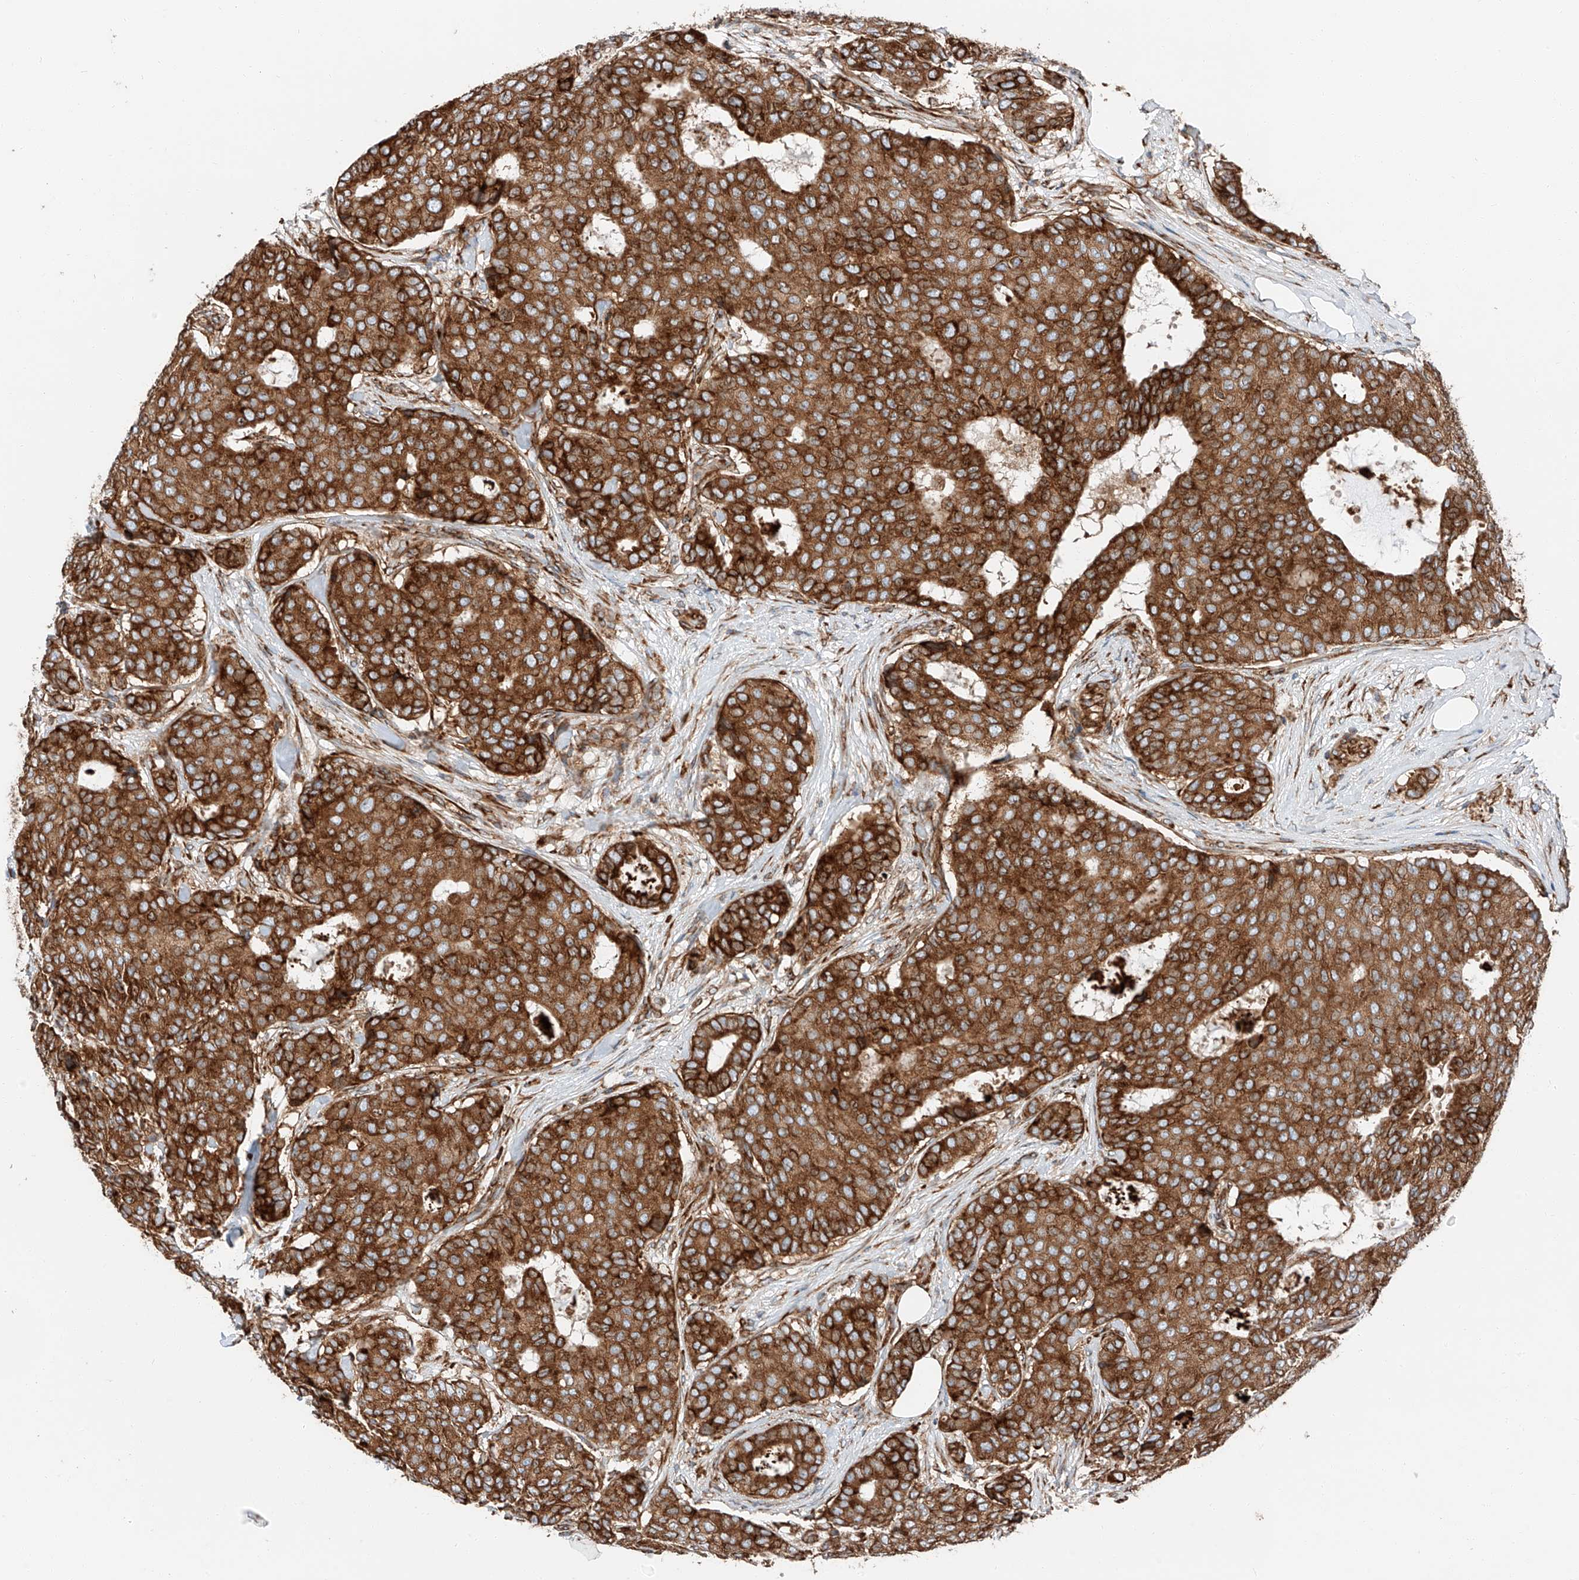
{"staining": {"intensity": "strong", "quantity": ">75%", "location": "cytoplasmic/membranous"}, "tissue": "breast cancer", "cell_type": "Tumor cells", "image_type": "cancer", "snomed": [{"axis": "morphology", "description": "Duct carcinoma"}, {"axis": "topography", "description": "Breast"}], "caption": "This photomicrograph reveals breast cancer stained with immunohistochemistry (IHC) to label a protein in brown. The cytoplasmic/membranous of tumor cells show strong positivity for the protein. Nuclei are counter-stained blue.", "gene": "ZC3H15", "patient": {"sex": "female", "age": 75}}